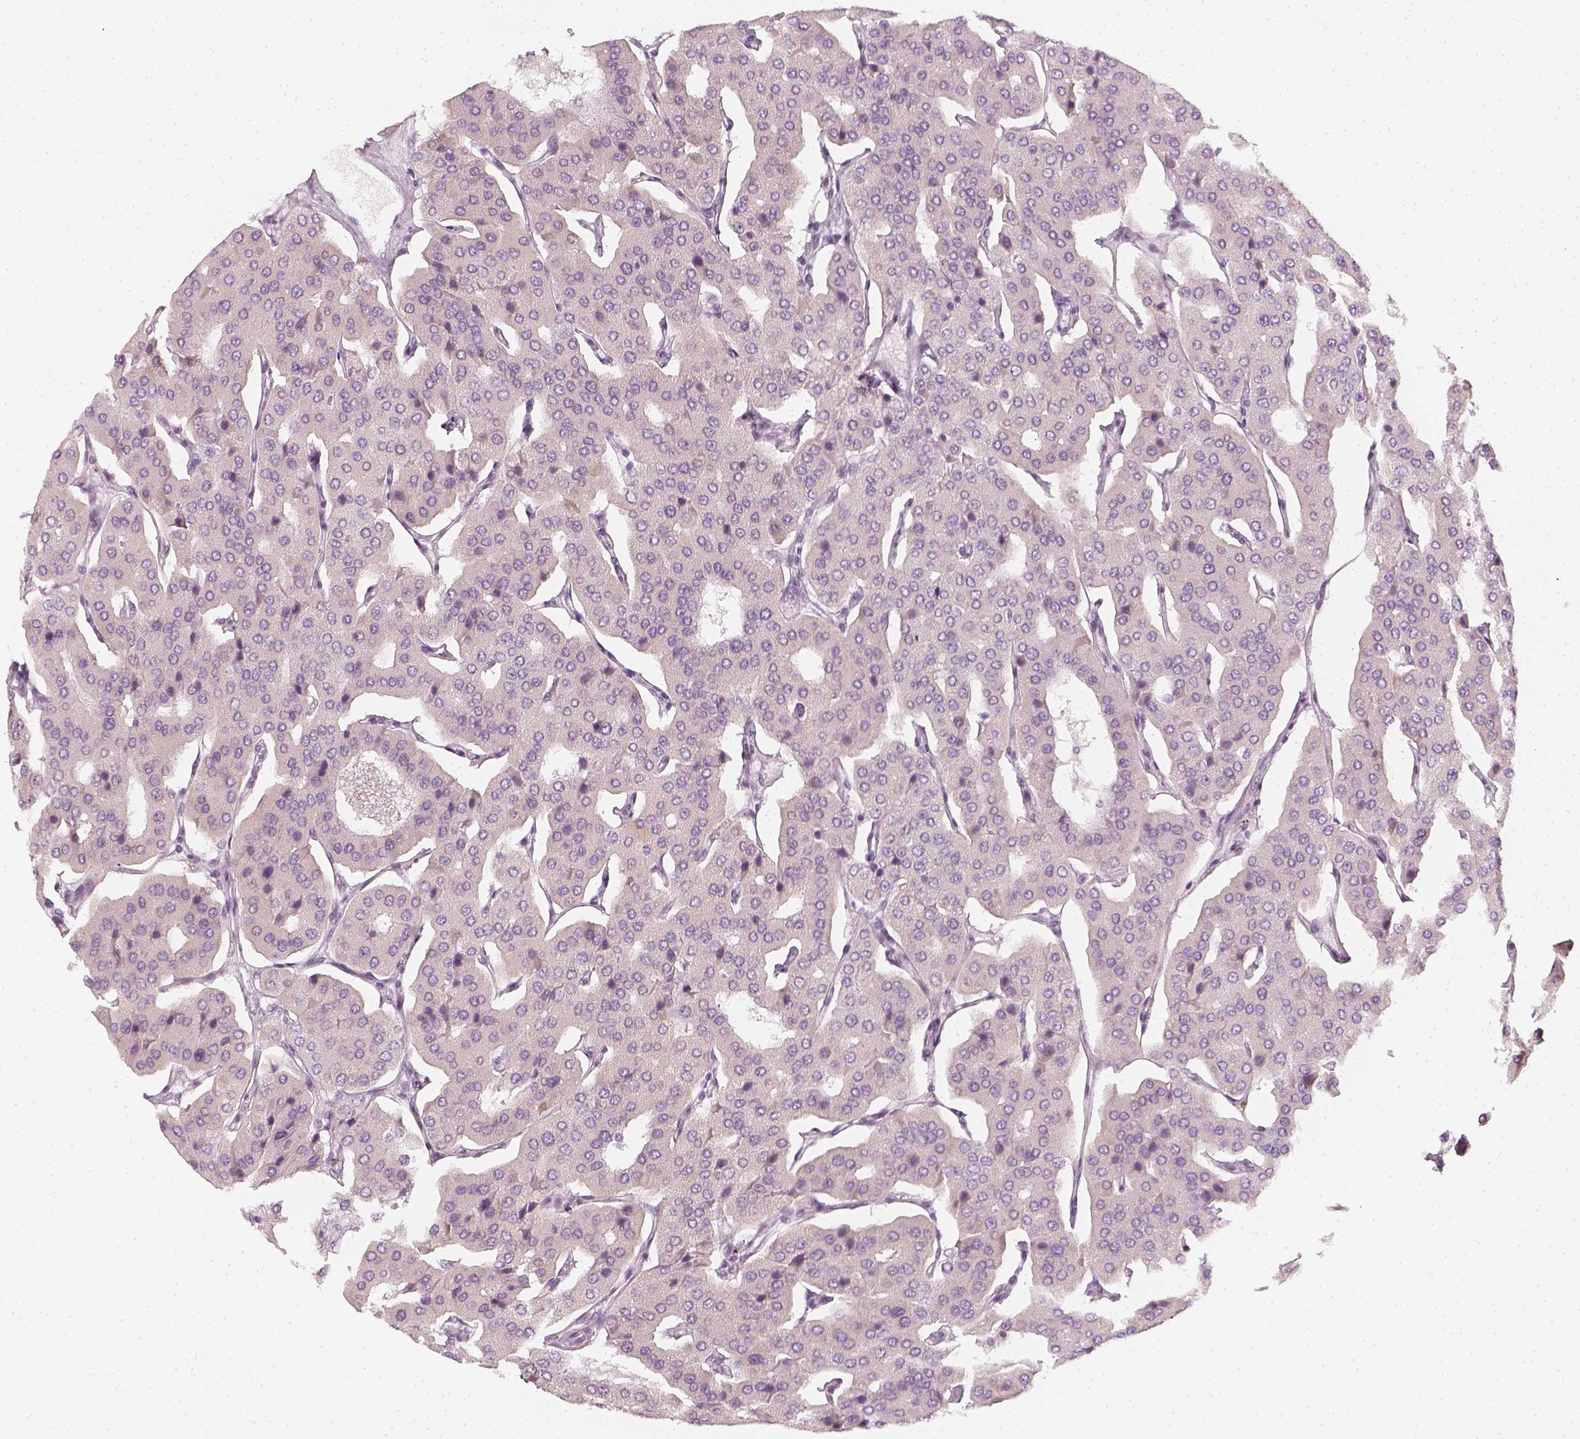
{"staining": {"intensity": "negative", "quantity": "none", "location": "none"}, "tissue": "parathyroid gland", "cell_type": "Glandular cells", "image_type": "normal", "snomed": [{"axis": "morphology", "description": "Normal tissue, NOS"}, {"axis": "morphology", "description": "Adenoma, NOS"}, {"axis": "topography", "description": "Parathyroid gland"}], "caption": "This is an immunohistochemistry image of benign parathyroid gland. There is no staining in glandular cells.", "gene": "KRTAP2", "patient": {"sex": "female", "age": 86}}